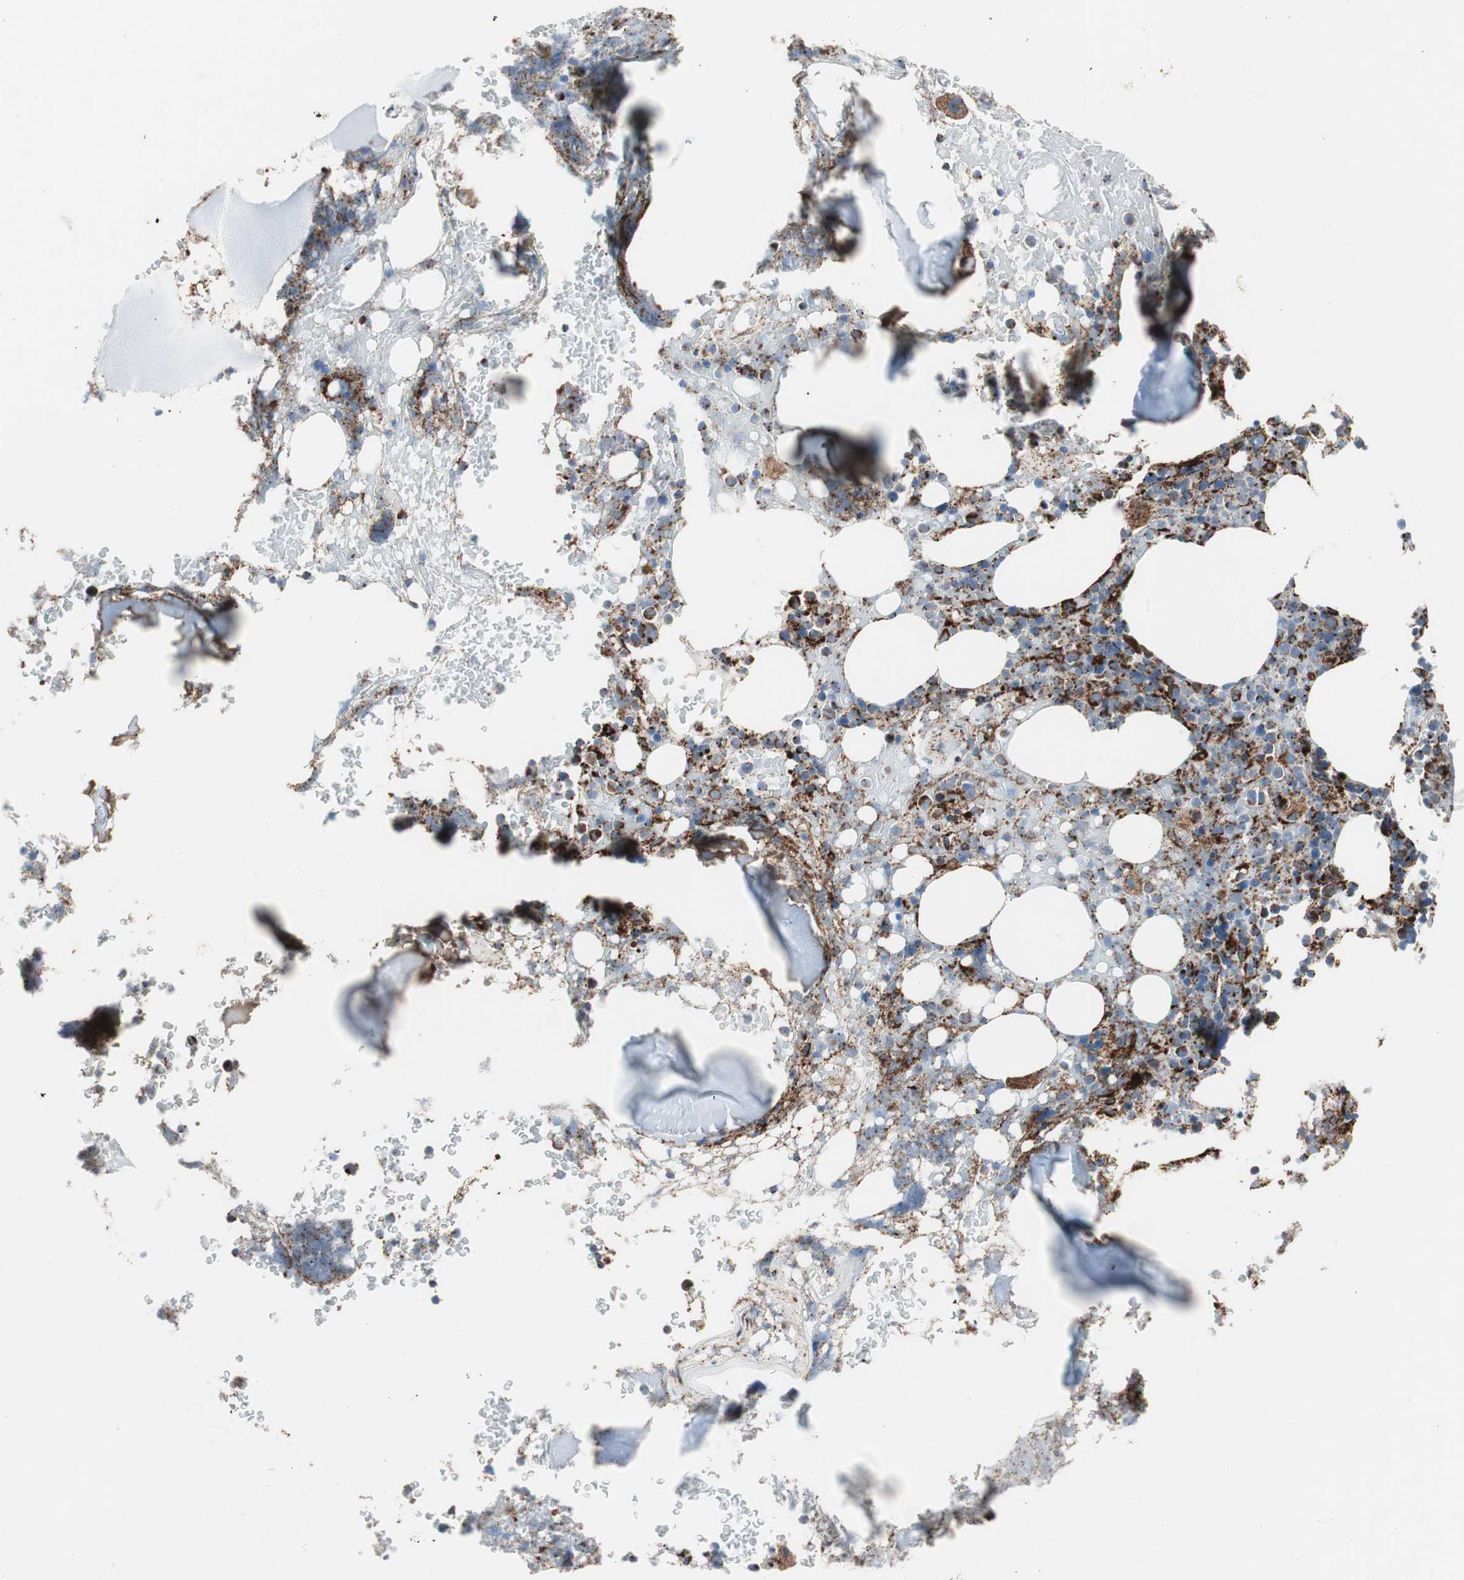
{"staining": {"intensity": "strong", "quantity": "25%-75%", "location": "cytoplasmic/membranous"}, "tissue": "bone marrow", "cell_type": "Hematopoietic cells", "image_type": "normal", "snomed": [{"axis": "morphology", "description": "Normal tissue, NOS"}, {"axis": "topography", "description": "Bone marrow"}], "caption": "Protein positivity by immunohistochemistry (IHC) reveals strong cytoplasmic/membranous expression in about 25%-75% of hematopoietic cells in benign bone marrow.", "gene": "LAMP1", "patient": {"sex": "female", "age": 66}}